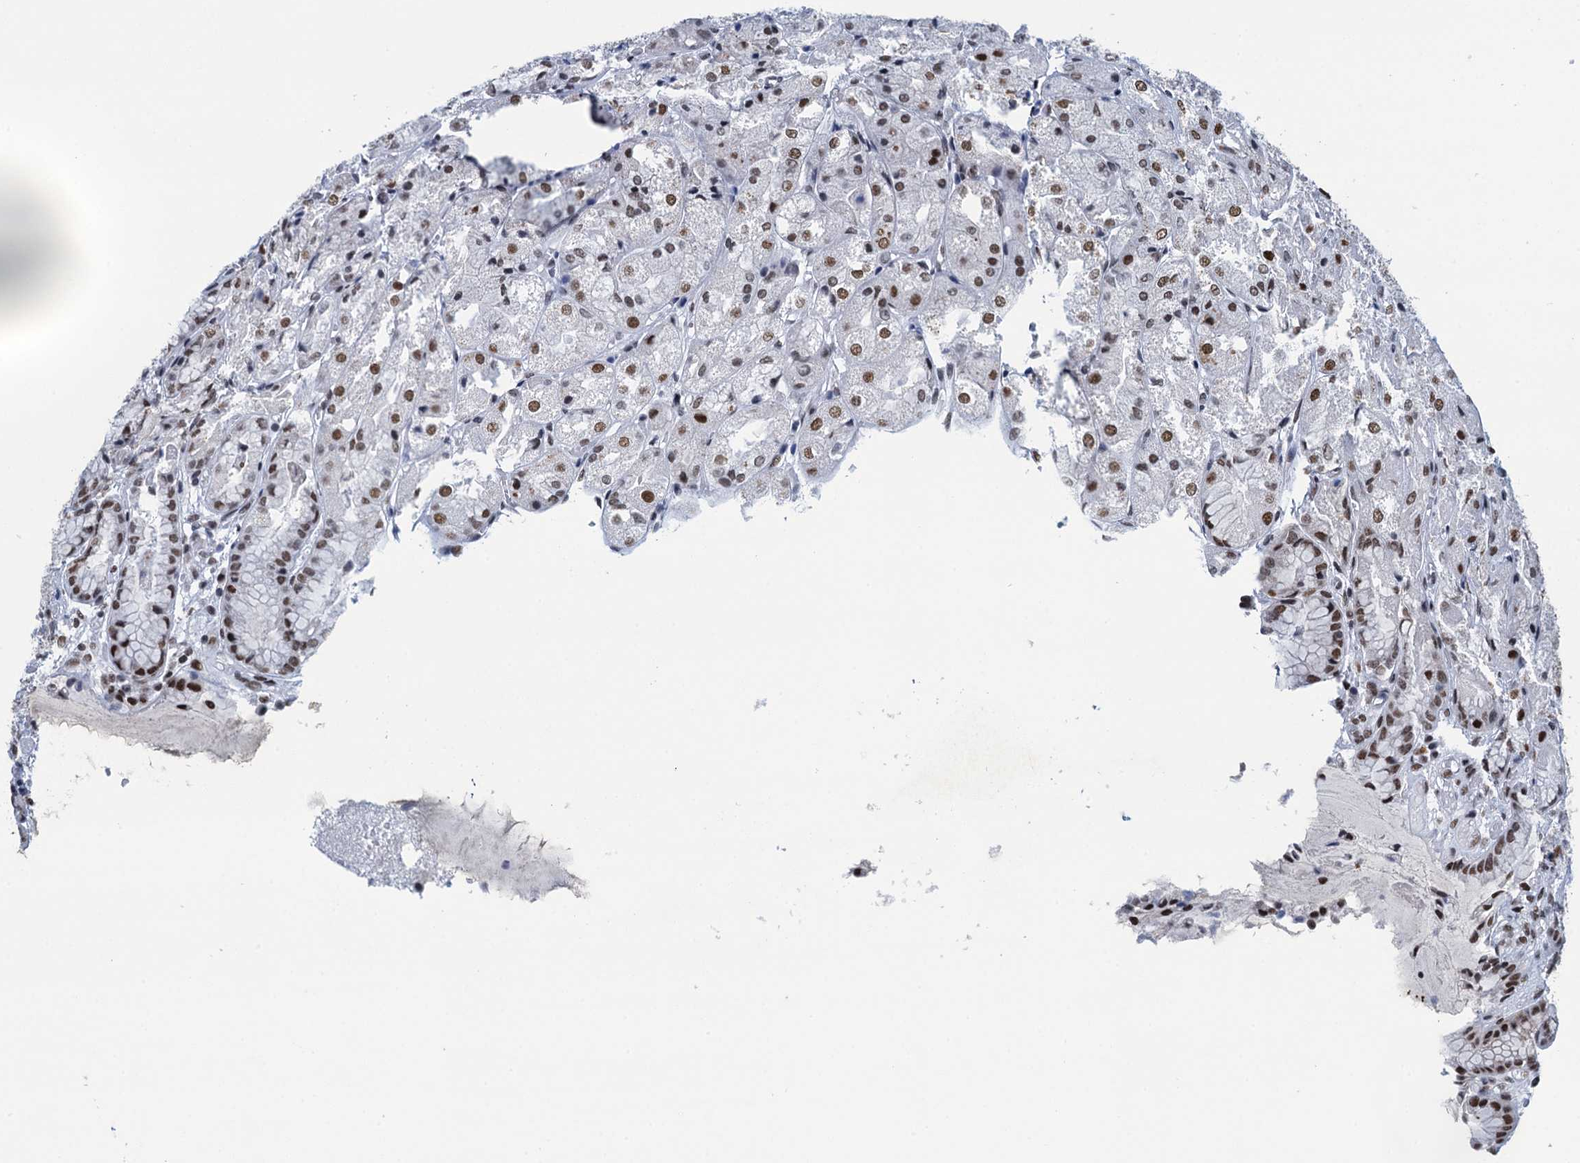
{"staining": {"intensity": "moderate", "quantity": ">75%", "location": "nuclear"}, "tissue": "stomach", "cell_type": "Glandular cells", "image_type": "normal", "snomed": [{"axis": "morphology", "description": "Normal tissue, NOS"}, {"axis": "topography", "description": "Stomach, upper"}], "caption": "This image demonstrates immunohistochemistry (IHC) staining of unremarkable human stomach, with medium moderate nuclear expression in approximately >75% of glandular cells.", "gene": "HNRNPUL2", "patient": {"sex": "male", "age": 72}}